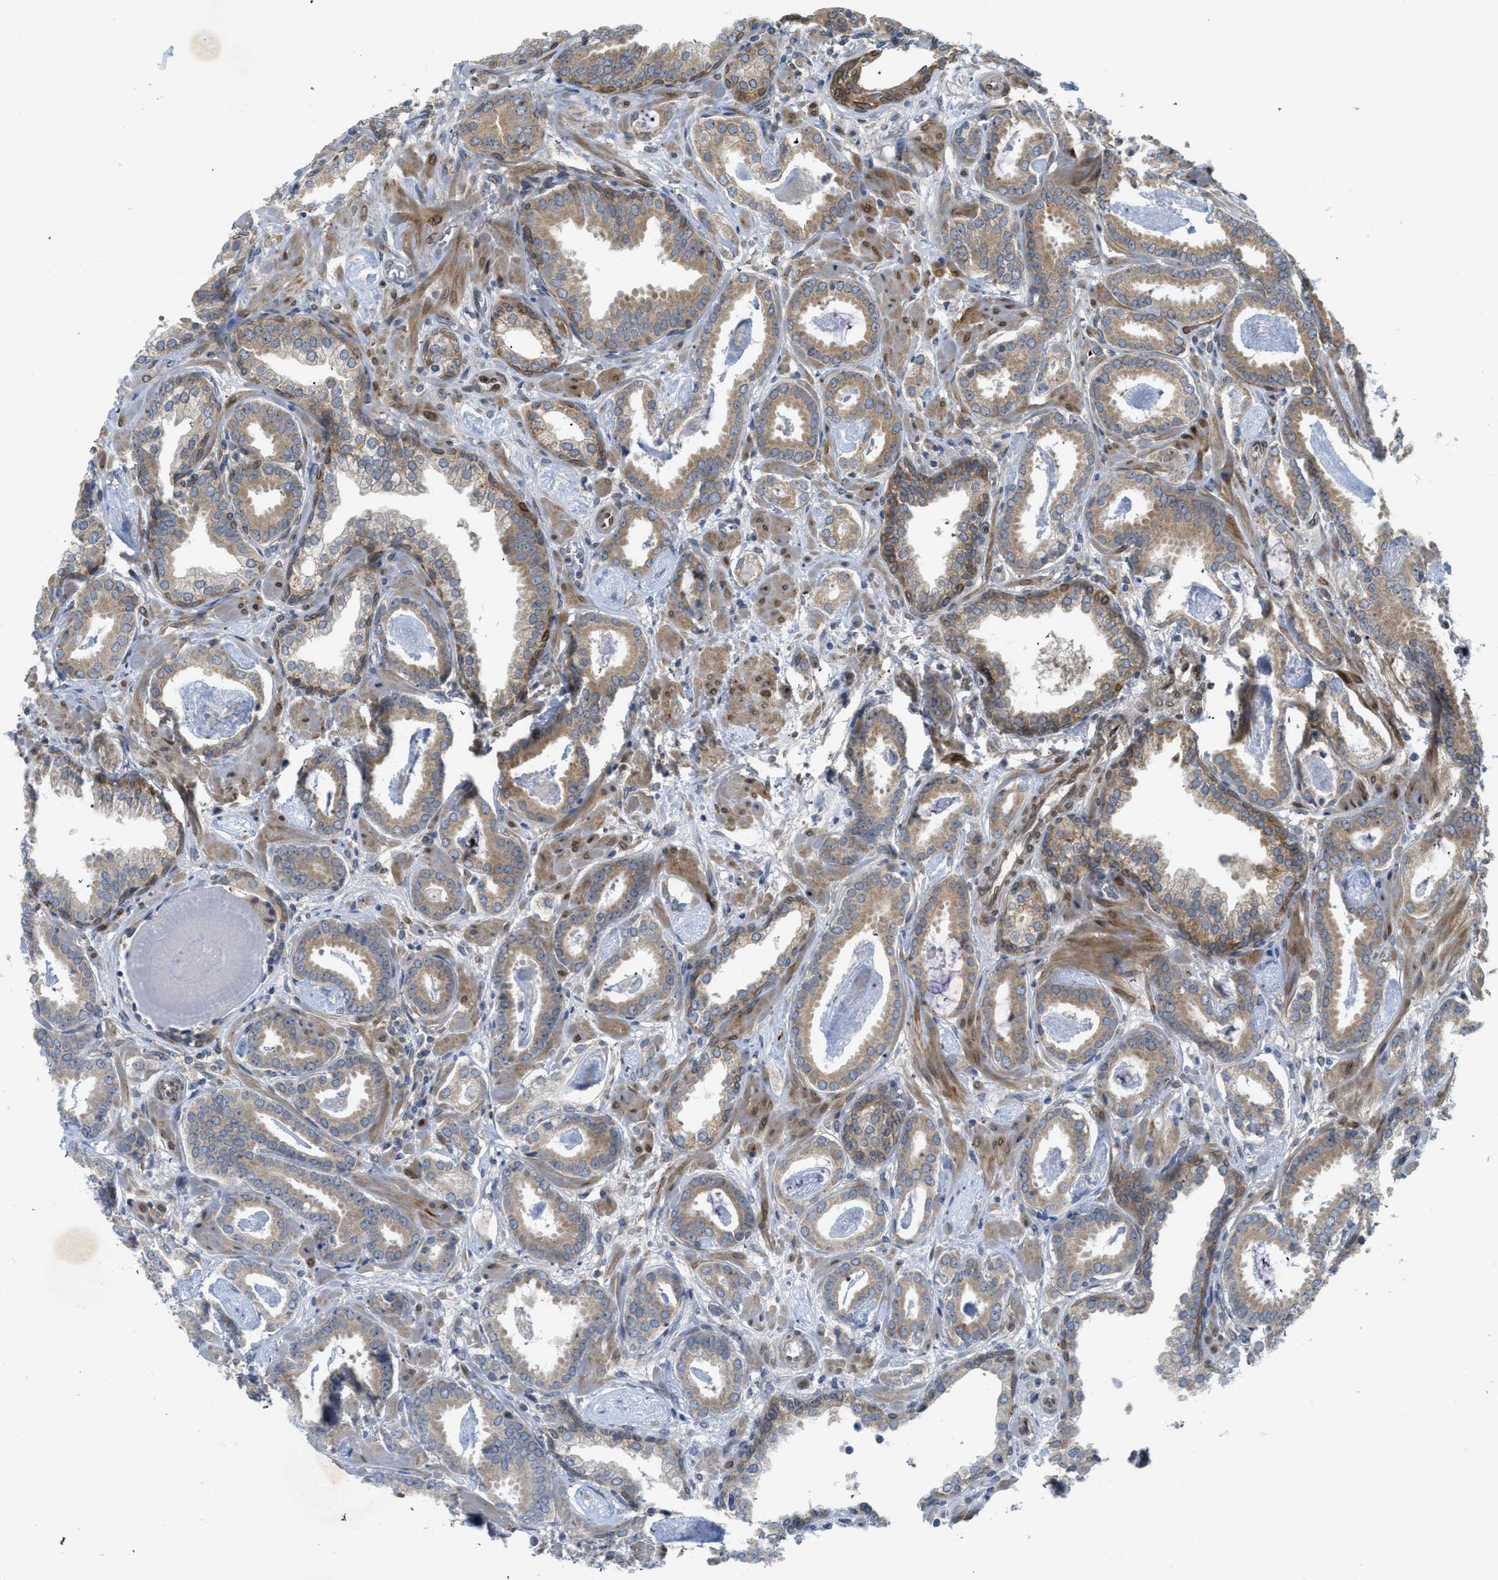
{"staining": {"intensity": "moderate", "quantity": ">75%", "location": "cytoplasmic/membranous"}, "tissue": "prostate cancer", "cell_type": "Tumor cells", "image_type": "cancer", "snomed": [{"axis": "morphology", "description": "Adenocarcinoma, Low grade"}, {"axis": "topography", "description": "Prostate"}], "caption": "Prostate cancer (low-grade adenocarcinoma) stained with a protein marker displays moderate staining in tumor cells.", "gene": "EIF2AK3", "patient": {"sex": "male", "age": 53}}